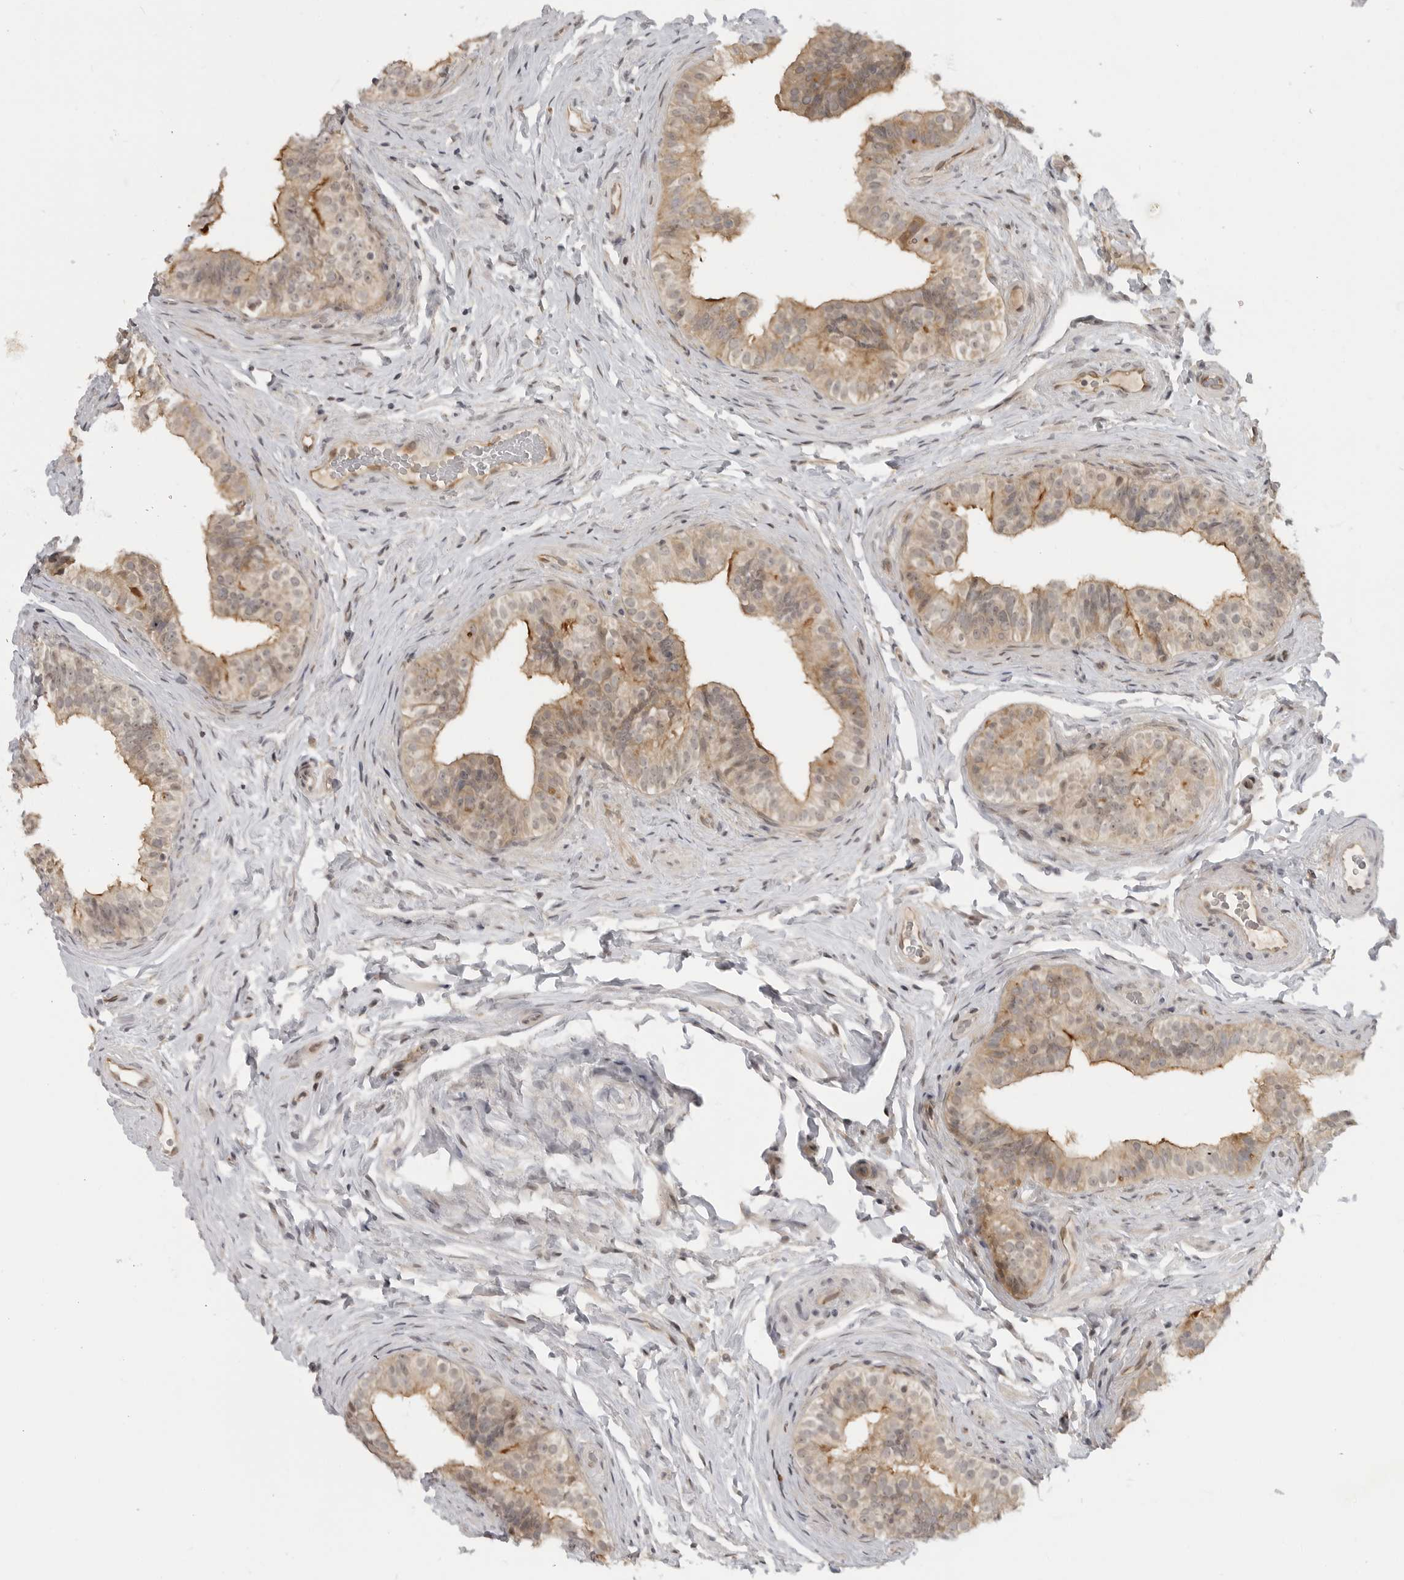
{"staining": {"intensity": "moderate", "quantity": "25%-75%", "location": "cytoplasmic/membranous"}, "tissue": "epididymis", "cell_type": "Glandular cells", "image_type": "normal", "snomed": [{"axis": "morphology", "description": "Normal tissue, NOS"}, {"axis": "topography", "description": "Epididymis"}], "caption": "Brown immunohistochemical staining in unremarkable human epididymis demonstrates moderate cytoplasmic/membranous expression in approximately 25%-75% of glandular cells. (Brightfield microscopy of DAB IHC at high magnification).", "gene": "CEP295NL", "patient": {"sex": "male", "age": 49}}